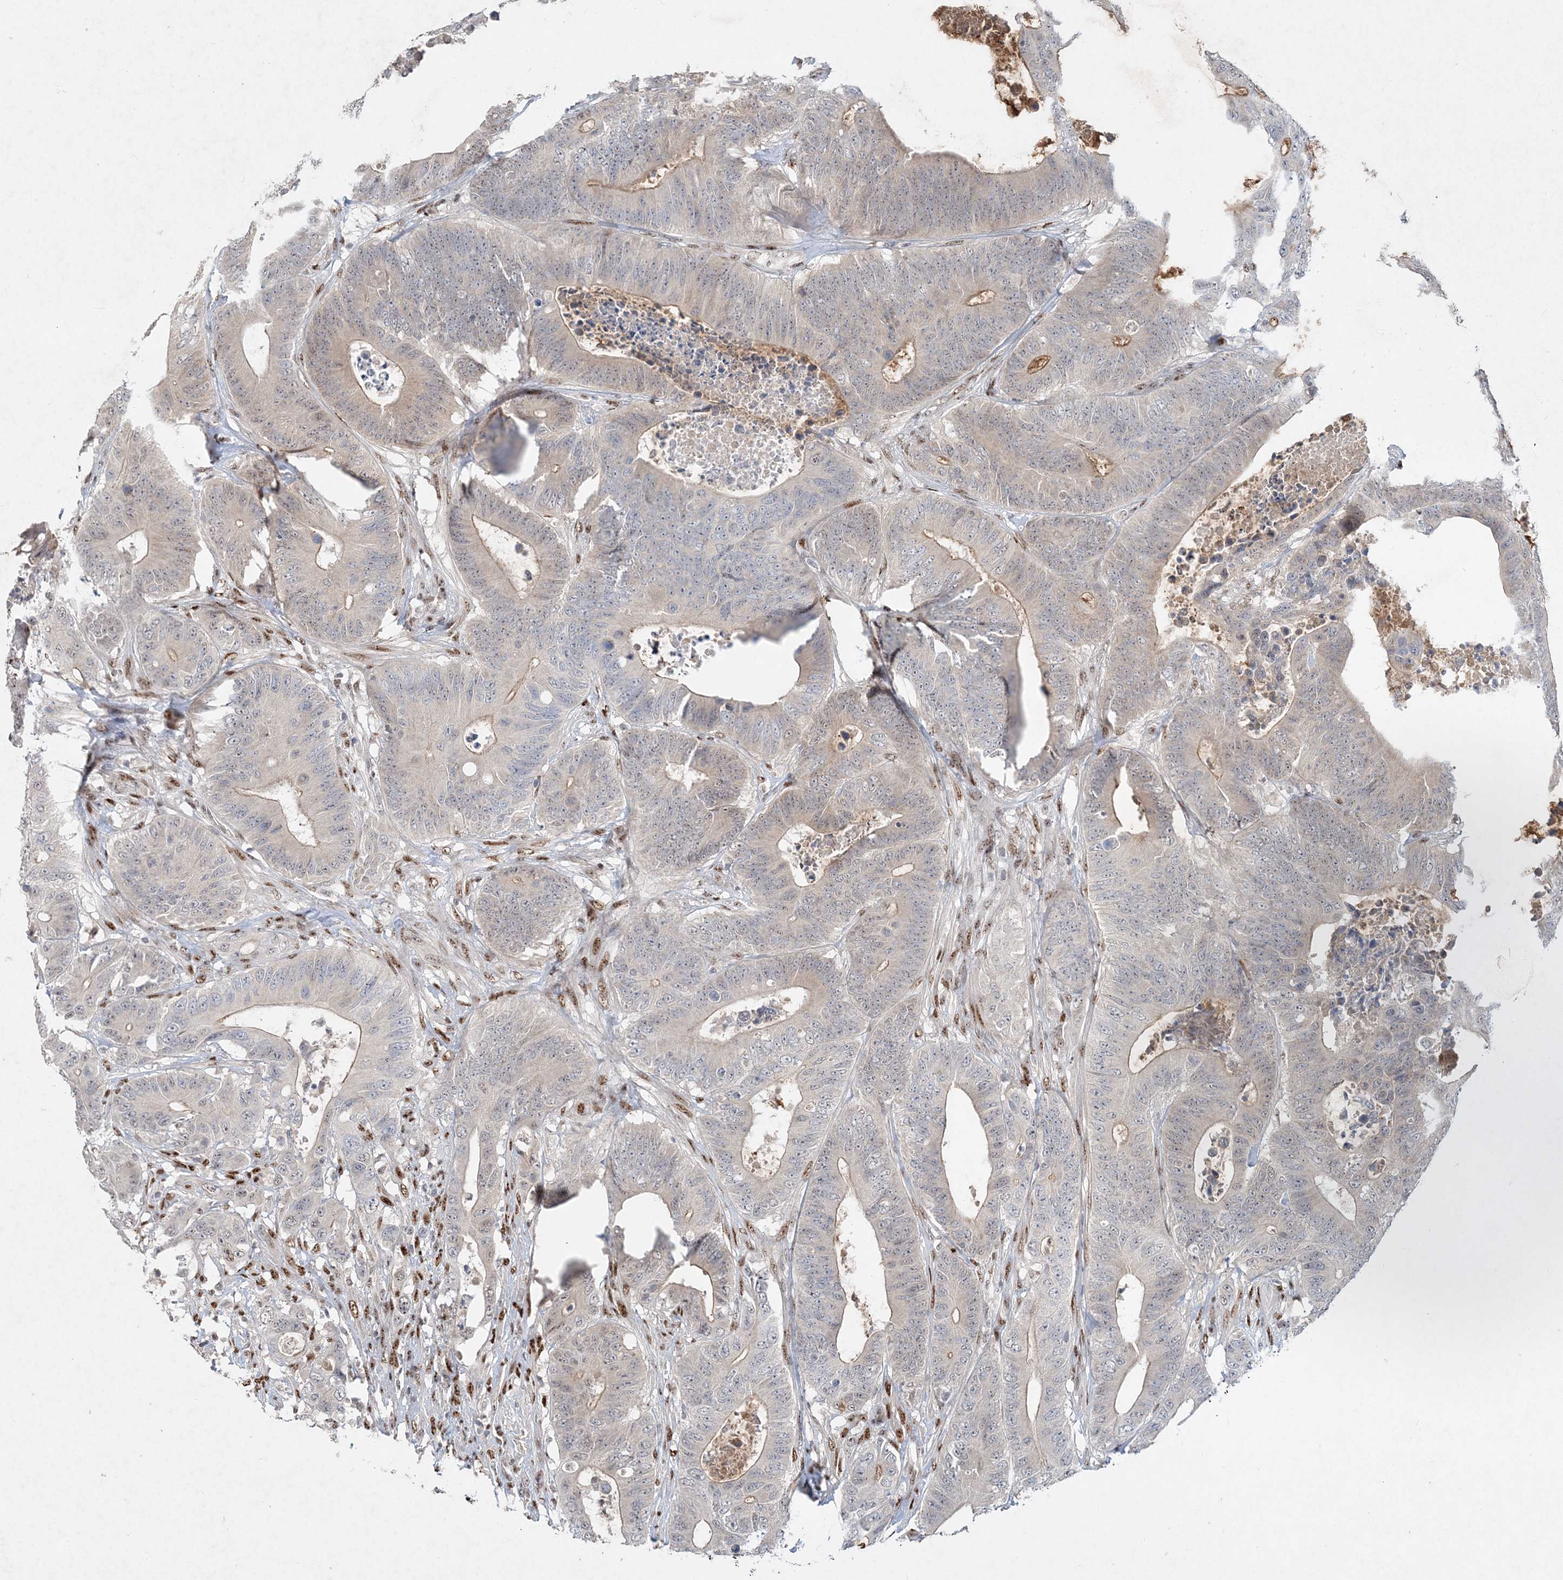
{"staining": {"intensity": "weak", "quantity": "<25%", "location": "cytoplasmic/membranous"}, "tissue": "colorectal cancer", "cell_type": "Tumor cells", "image_type": "cancer", "snomed": [{"axis": "morphology", "description": "Adenocarcinoma, NOS"}, {"axis": "topography", "description": "Colon"}], "caption": "There is no significant expression in tumor cells of colorectal adenocarcinoma.", "gene": "GIN1", "patient": {"sex": "male", "age": 83}}